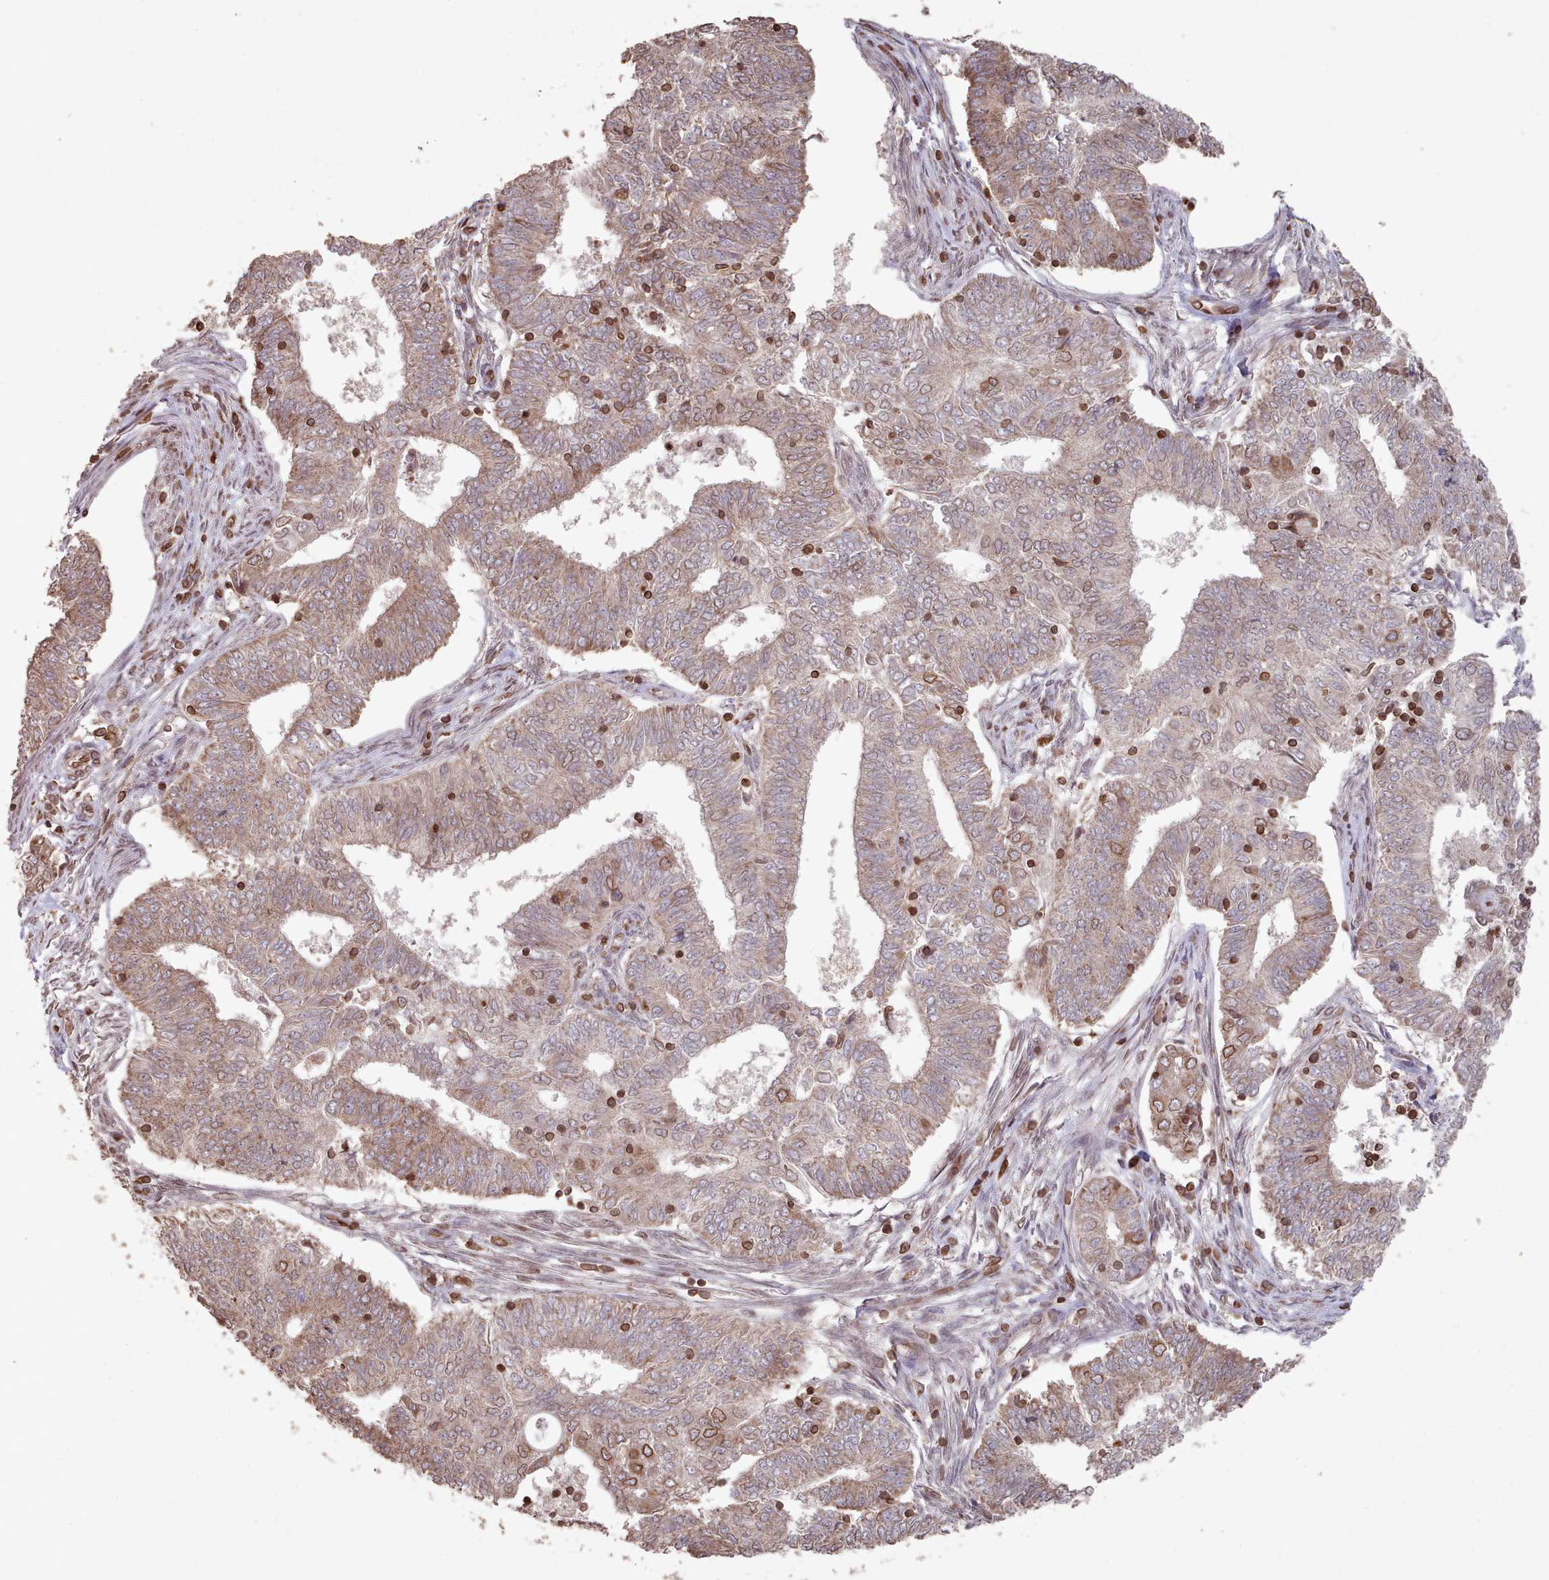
{"staining": {"intensity": "moderate", "quantity": ">75%", "location": "cytoplasmic/membranous,nuclear"}, "tissue": "endometrial cancer", "cell_type": "Tumor cells", "image_type": "cancer", "snomed": [{"axis": "morphology", "description": "Adenocarcinoma, NOS"}, {"axis": "topography", "description": "Endometrium"}], "caption": "This image displays adenocarcinoma (endometrial) stained with IHC to label a protein in brown. The cytoplasmic/membranous and nuclear of tumor cells show moderate positivity for the protein. Nuclei are counter-stained blue.", "gene": "TOR1AIP1", "patient": {"sex": "female", "age": 62}}